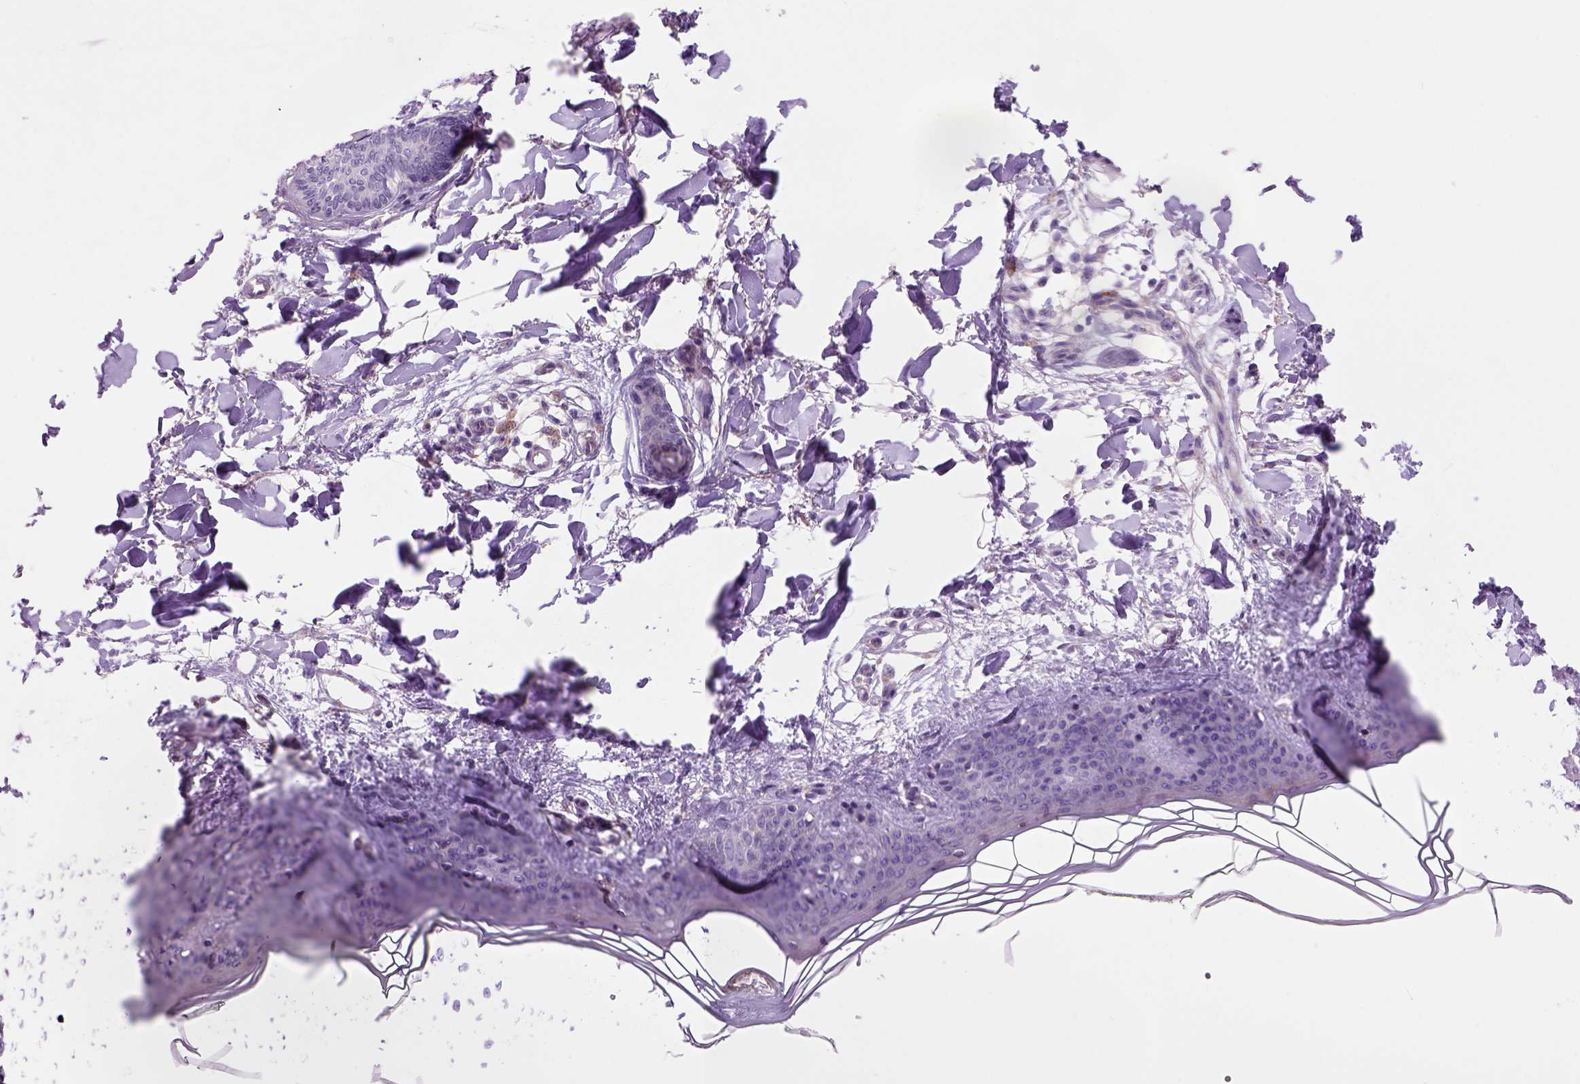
{"staining": {"intensity": "negative", "quantity": "none", "location": "none"}, "tissue": "skin", "cell_type": "Fibroblasts", "image_type": "normal", "snomed": [{"axis": "morphology", "description": "Normal tissue, NOS"}, {"axis": "topography", "description": "Skin"}], "caption": "Skin was stained to show a protein in brown. There is no significant positivity in fibroblasts. The staining is performed using DAB (3,3'-diaminobenzidine) brown chromogen with nuclei counter-stained in using hematoxylin.", "gene": "PIAS3", "patient": {"sex": "female", "age": 34}}